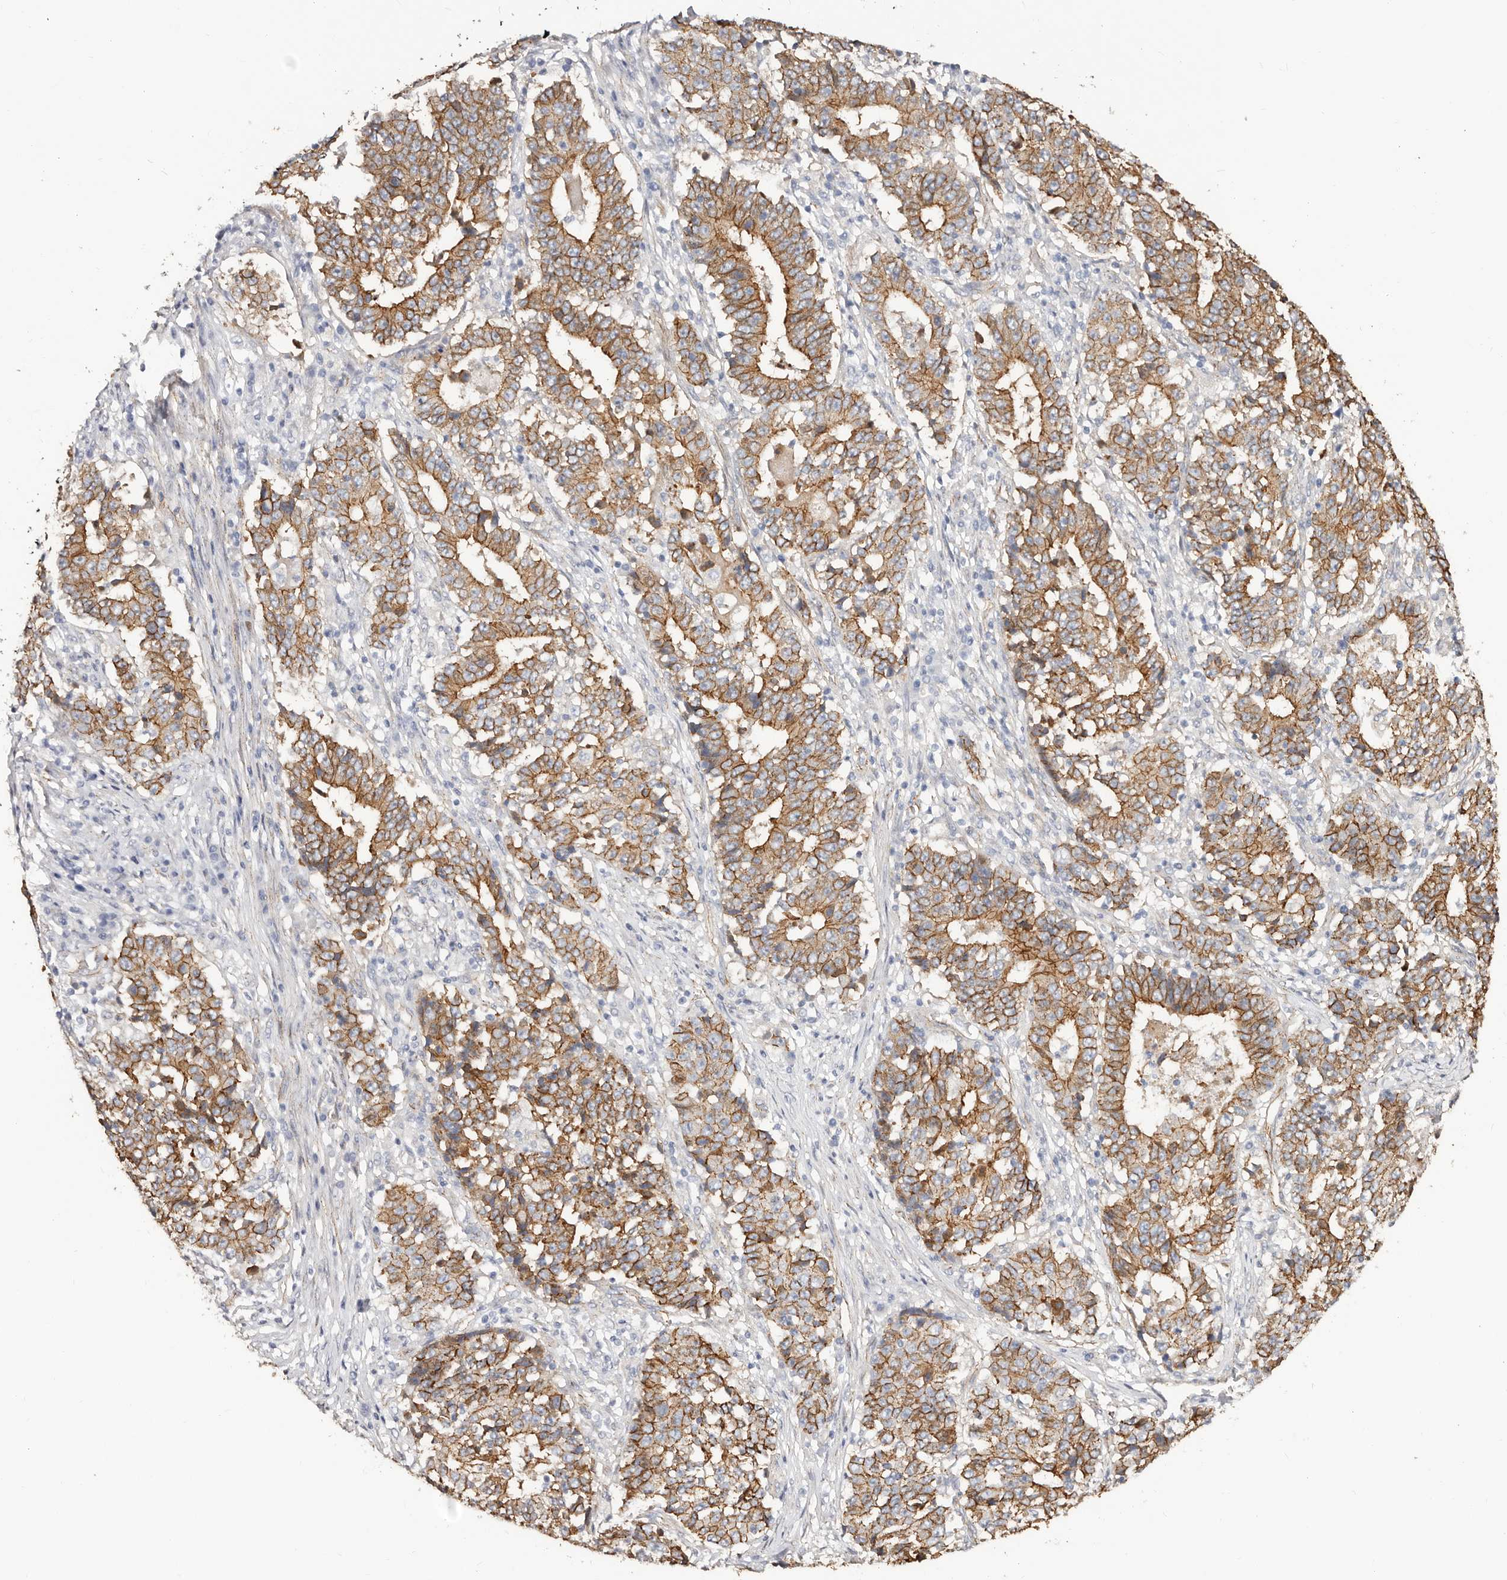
{"staining": {"intensity": "strong", "quantity": ">75%", "location": "cytoplasmic/membranous"}, "tissue": "stomach cancer", "cell_type": "Tumor cells", "image_type": "cancer", "snomed": [{"axis": "morphology", "description": "Adenocarcinoma, NOS"}, {"axis": "topography", "description": "Stomach"}], "caption": "Human stomach adenocarcinoma stained with a protein marker demonstrates strong staining in tumor cells.", "gene": "CTNNB1", "patient": {"sex": "male", "age": 59}}